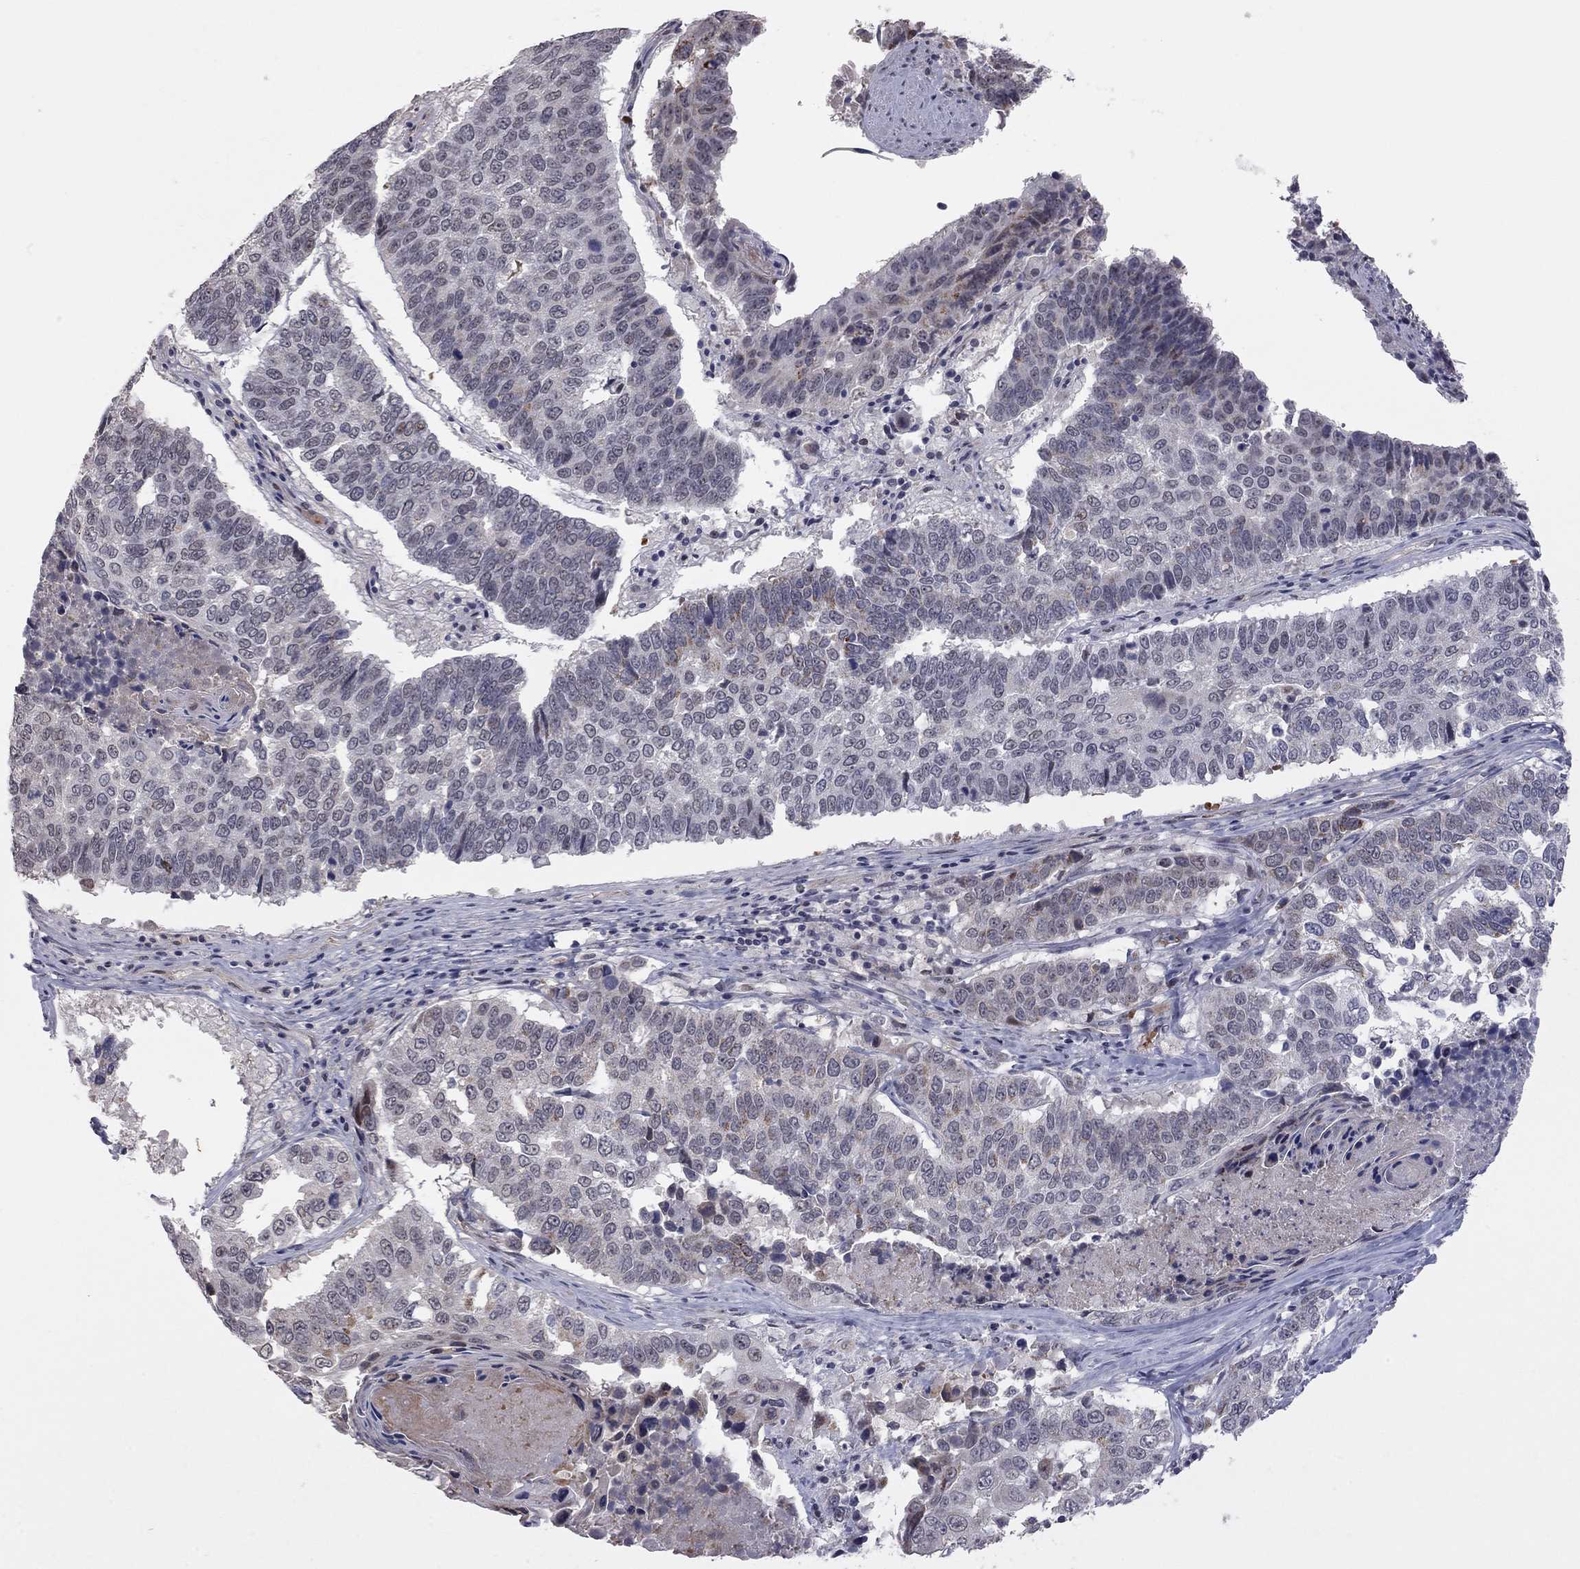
{"staining": {"intensity": "weak", "quantity": "<25%", "location": "cytoplasmic/membranous"}, "tissue": "lung cancer", "cell_type": "Tumor cells", "image_type": "cancer", "snomed": [{"axis": "morphology", "description": "Squamous cell carcinoma, NOS"}, {"axis": "topography", "description": "Lung"}], "caption": "A high-resolution histopathology image shows immunohistochemistry staining of lung cancer, which shows no significant staining in tumor cells.", "gene": "MC3R", "patient": {"sex": "male", "age": 73}}